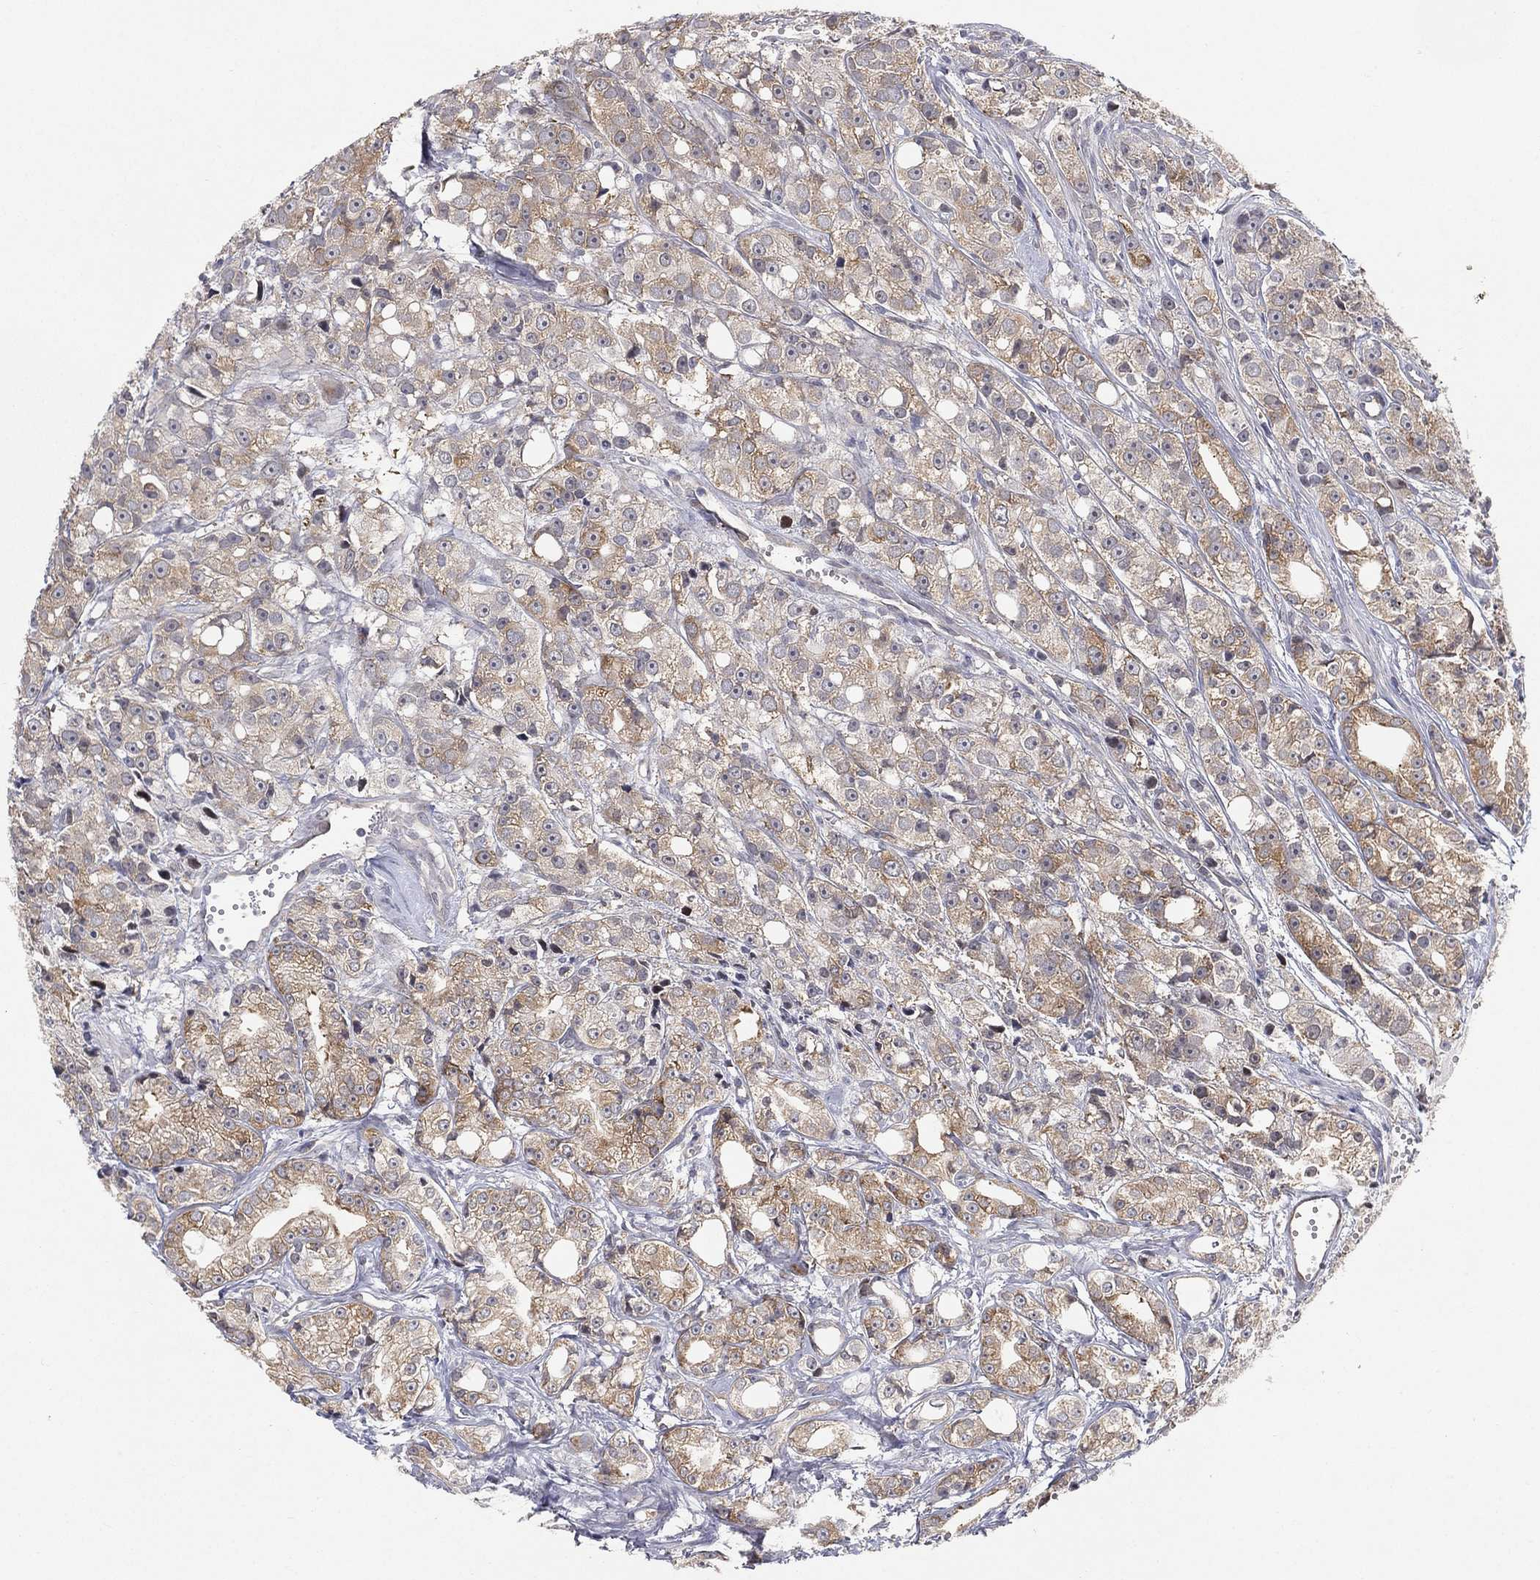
{"staining": {"intensity": "weak", "quantity": "25%-75%", "location": "cytoplasmic/membranous"}, "tissue": "prostate cancer", "cell_type": "Tumor cells", "image_type": "cancer", "snomed": [{"axis": "morphology", "description": "Adenocarcinoma, Medium grade"}, {"axis": "topography", "description": "Prostate"}], "caption": "A histopathology image of prostate adenocarcinoma (medium-grade) stained for a protein displays weak cytoplasmic/membranous brown staining in tumor cells.", "gene": "TMTC4", "patient": {"sex": "male", "age": 74}}